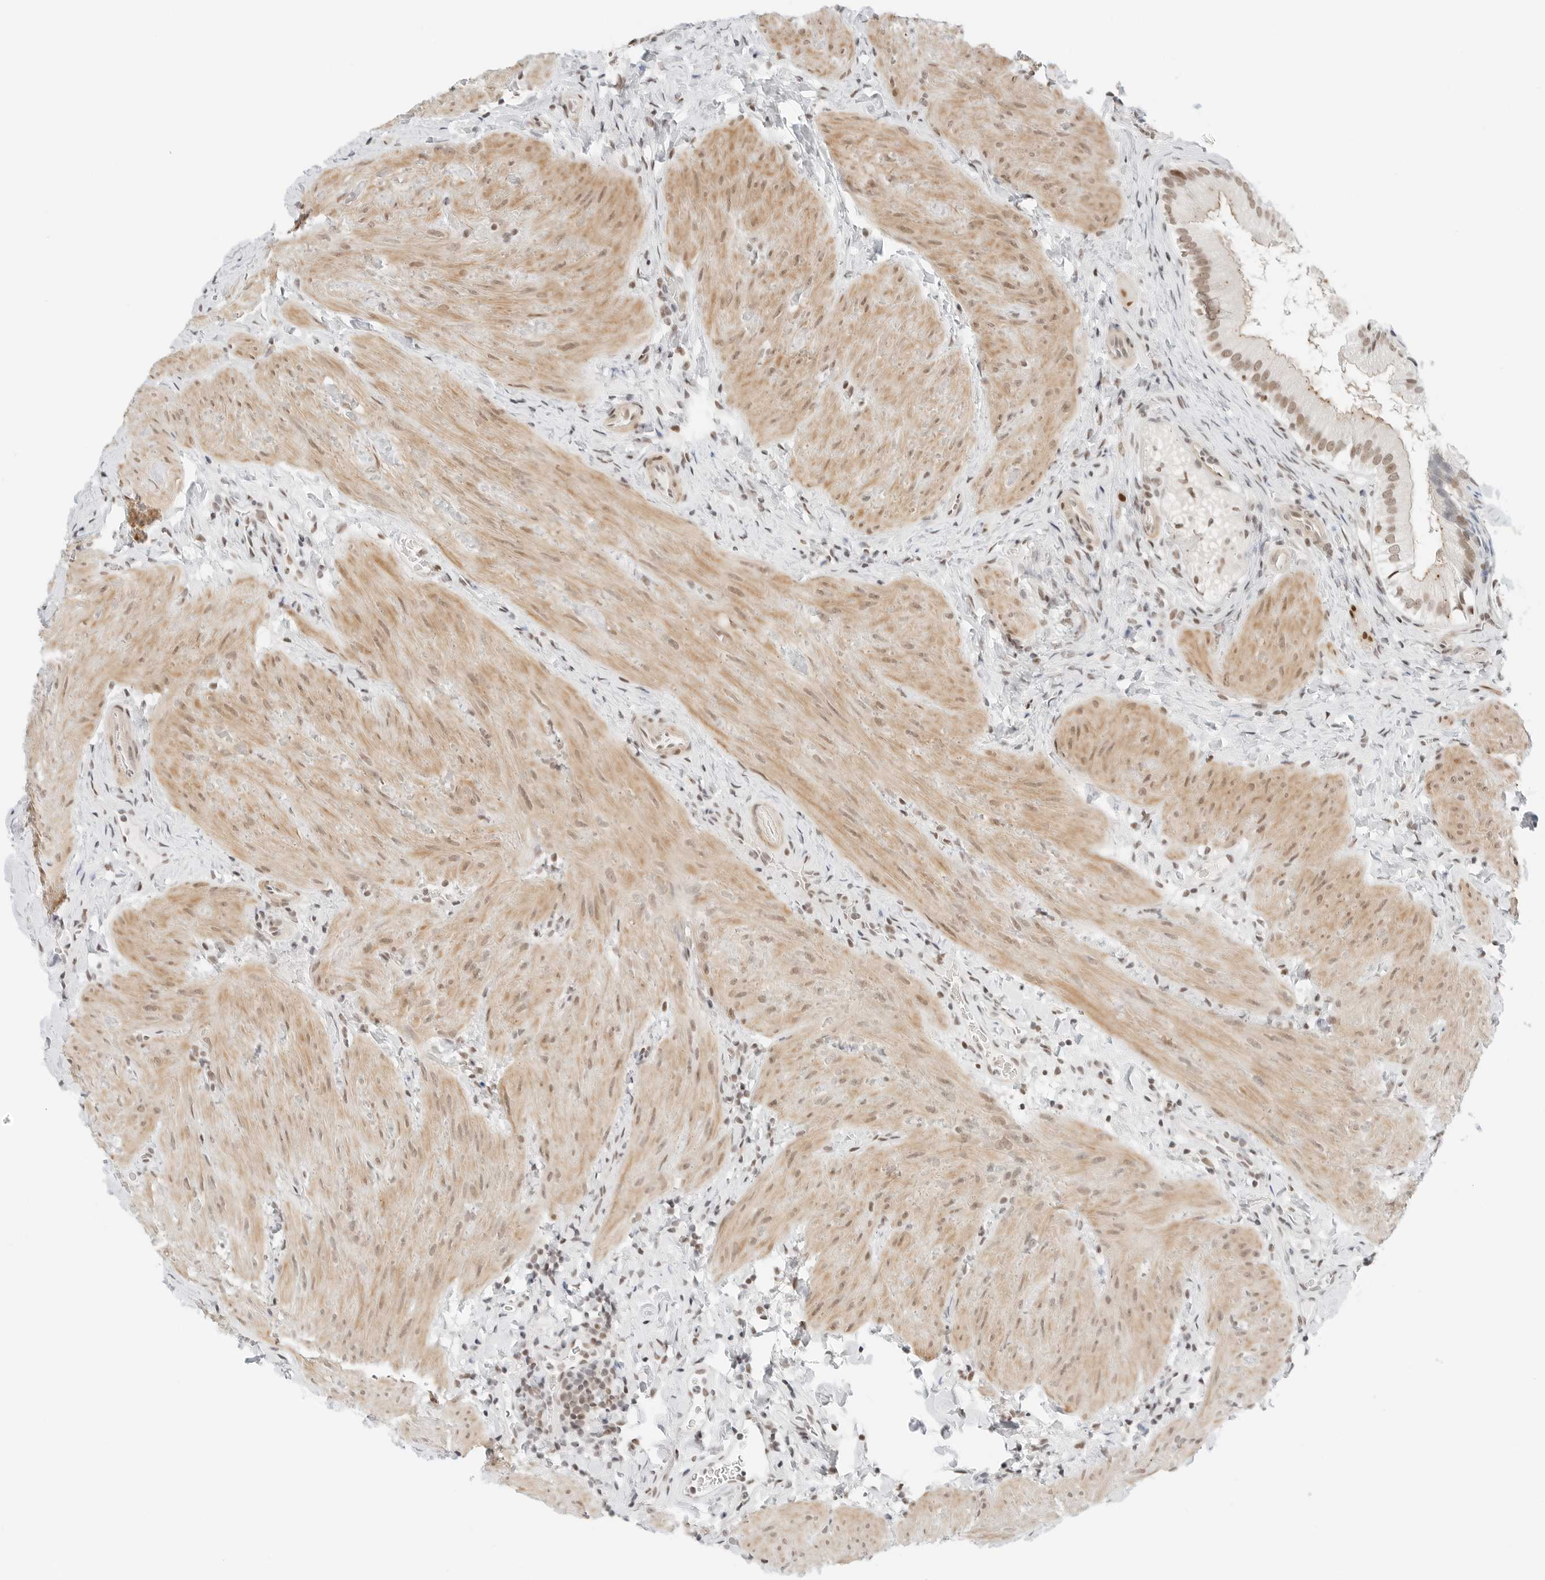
{"staining": {"intensity": "moderate", "quantity": ">75%", "location": "nuclear"}, "tissue": "gallbladder", "cell_type": "Glandular cells", "image_type": "normal", "snomed": [{"axis": "morphology", "description": "Normal tissue, NOS"}, {"axis": "topography", "description": "Gallbladder"}], "caption": "Glandular cells demonstrate medium levels of moderate nuclear positivity in approximately >75% of cells in unremarkable human gallbladder.", "gene": "CRTC2", "patient": {"sex": "female", "age": 30}}